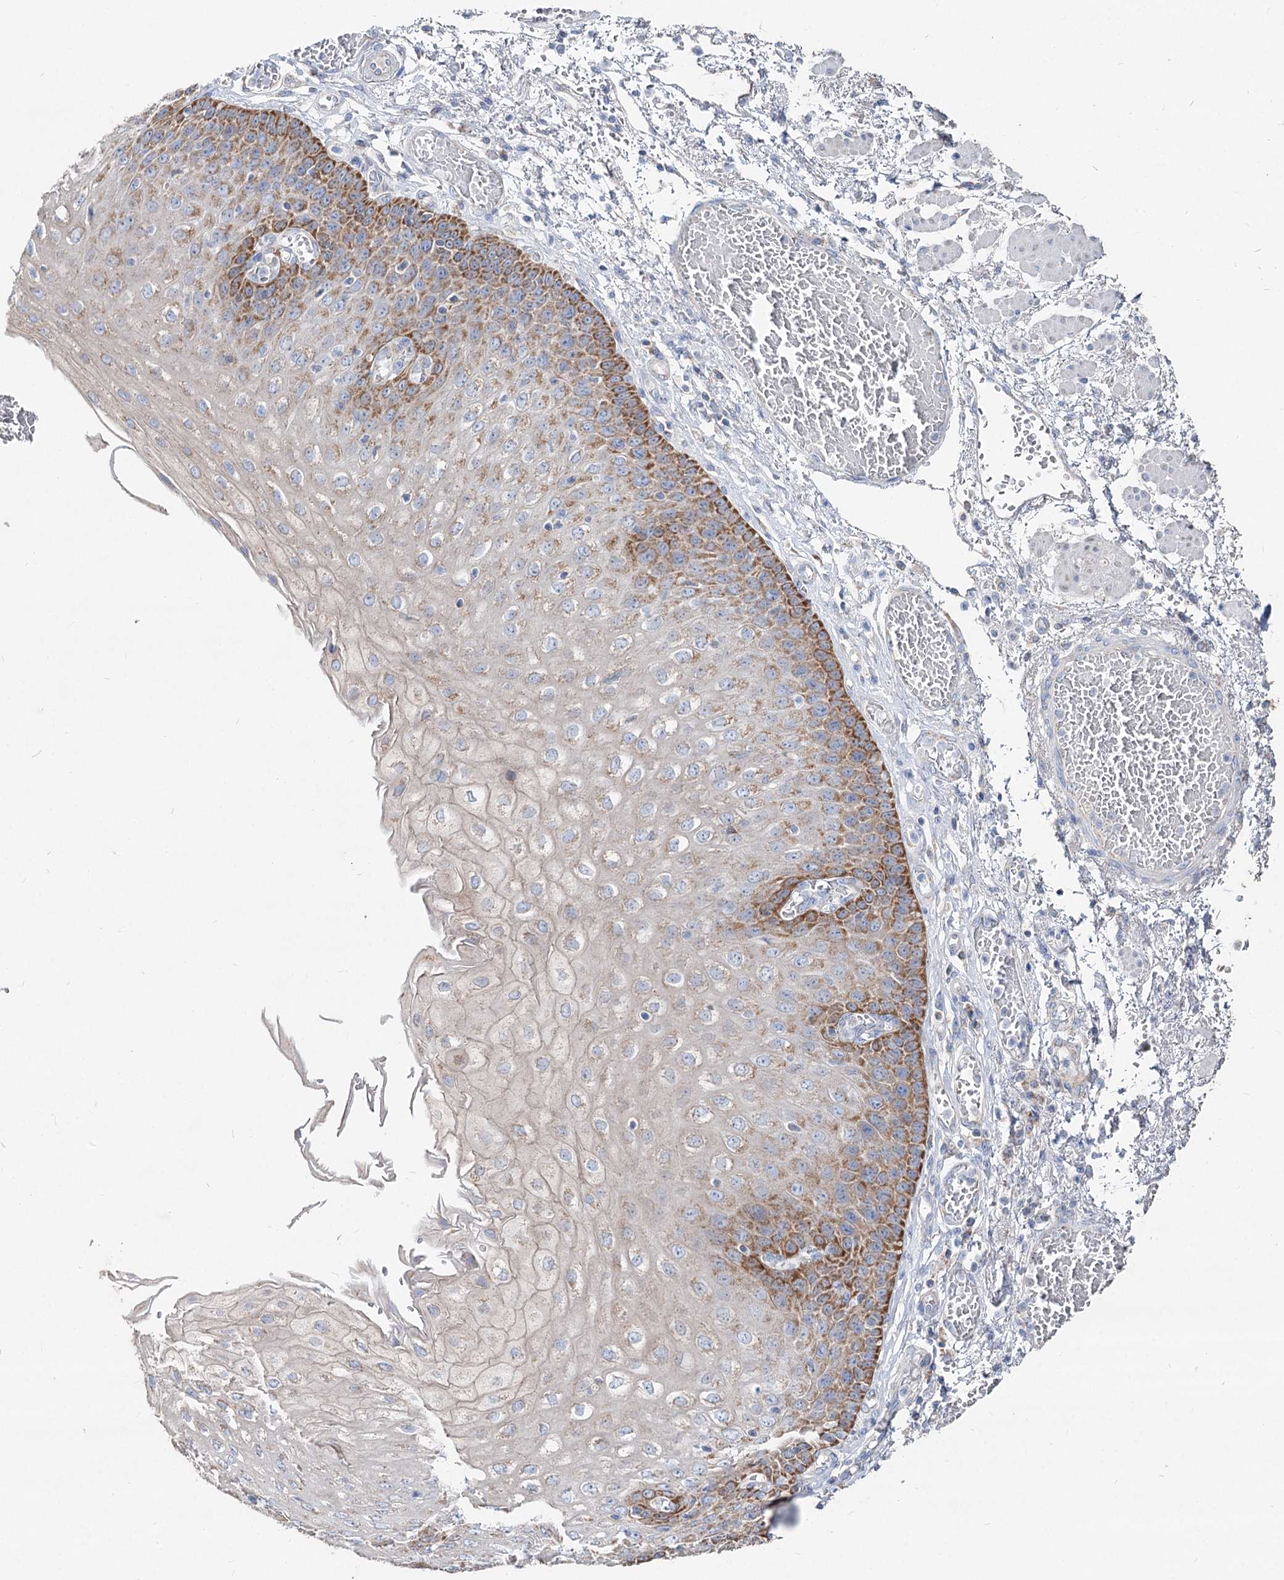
{"staining": {"intensity": "moderate", "quantity": "25%-75%", "location": "cytoplasmic/membranous"}, "tissue": "esophagus", "cell_type": "Squamous epithelial cells", "image_type": "normal", "snomed": [{"axis": "morphology", "description": "Normal tissue, NOS"}, {"axis": "topography", "description": "Esophagus"}], "caption": "High-power microscopy captured an immunohistochemistry (IHC) micrograph of normal esophagus, revealing moderate cytoplasmic/membranous positivity in about 25%-75% of squamous epithelial cells.", "gene": "MCCC2", "patient": {"sex": "male", "age": 81}}